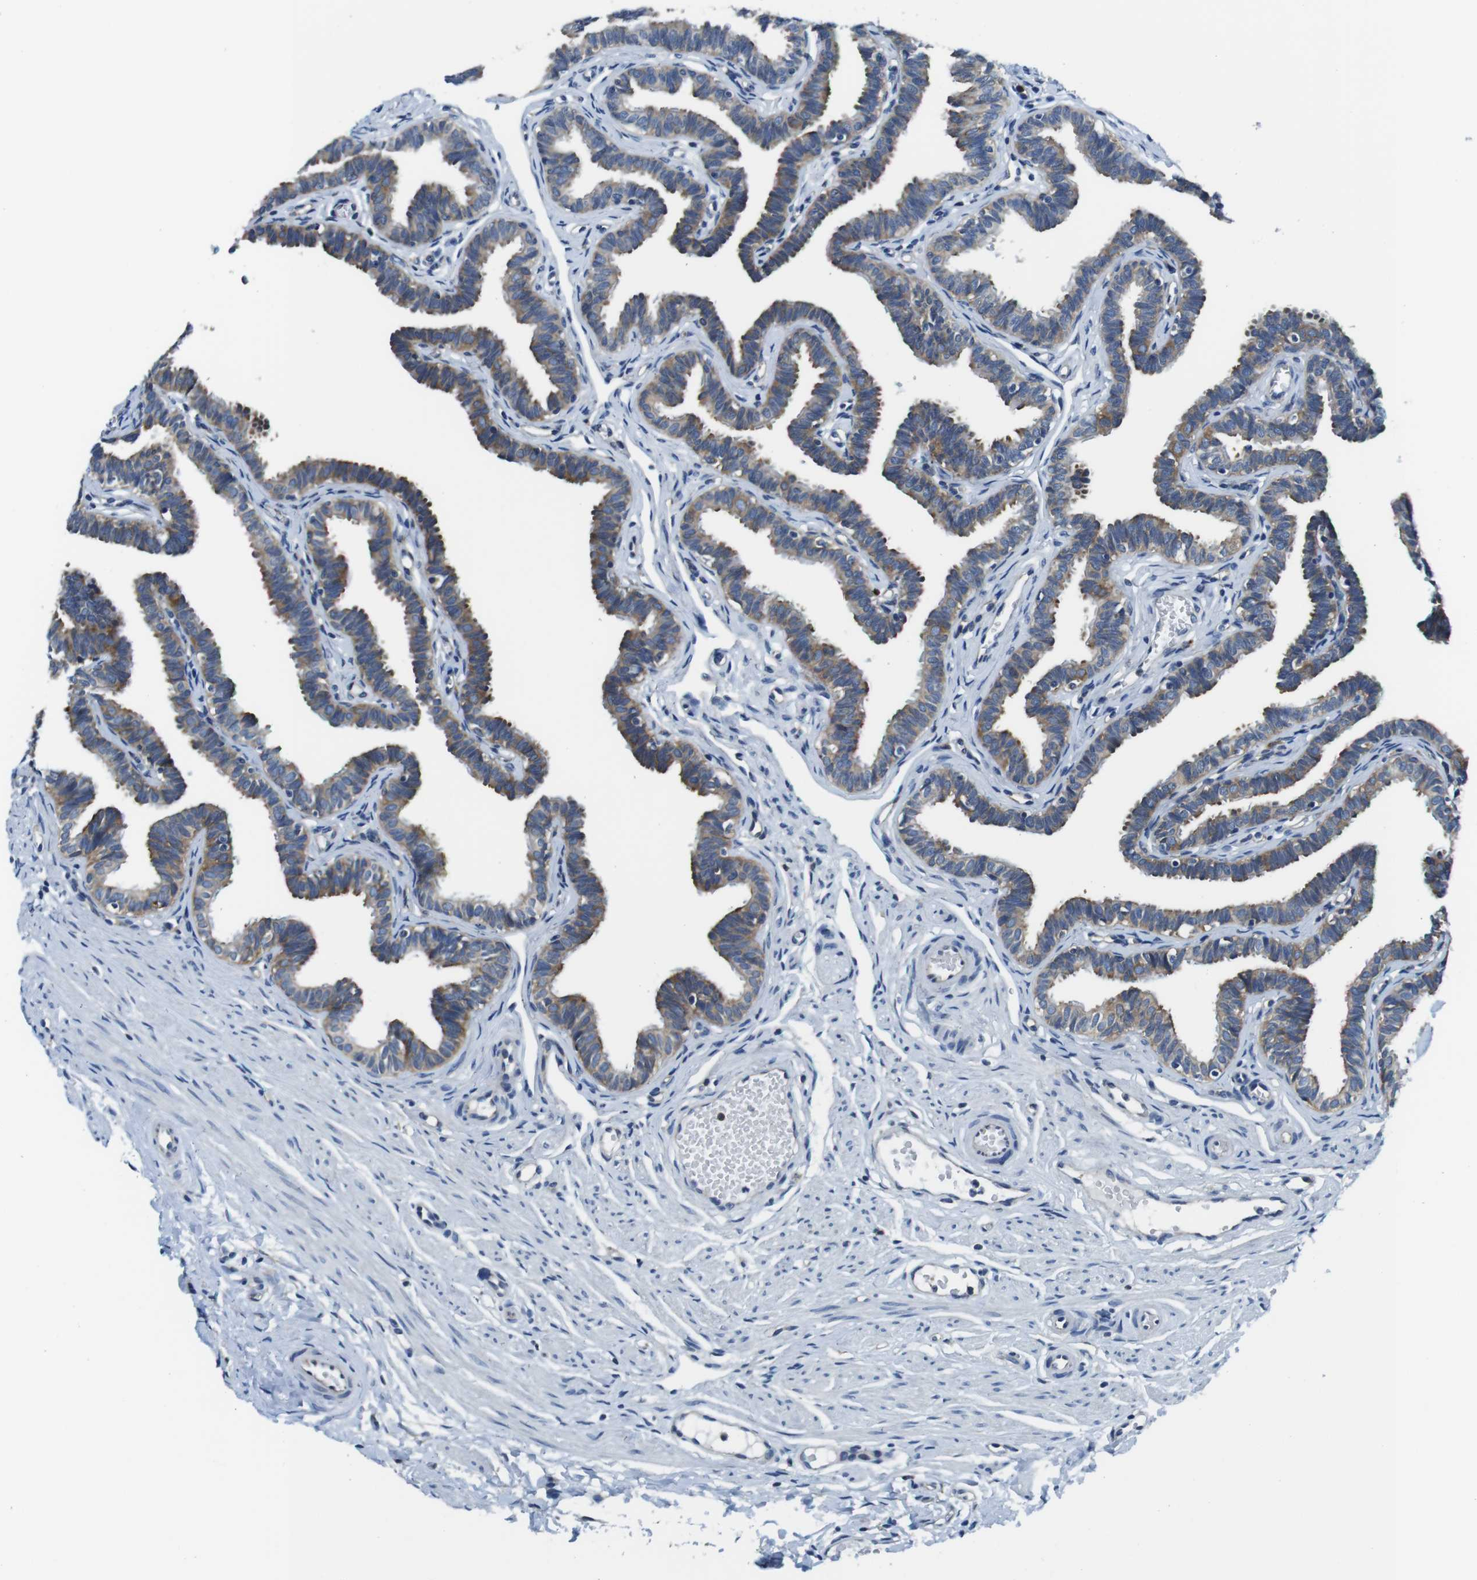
{"staining": {"intensity": "moderate", "quantity": ">75%", "location": "cytoplasmic/membranous"}, "tissue": "fallopian tube", "cell_type": "Glandular cells", "image_type": "normal", "snomed": [{"axis": "morphology", "description": "Normal tissue, NOS"}, {"axis": "topography", "description": "Fallopian tube"}, {"axis": "topography", "description": "Ovary"}], "caption": "Immunohistochemical staining of benign human fallopian tube reveals medium levels of moderate cytoplasmic/membranous expression in about >75% of glandular cells. Nuclei are stained in blue.", "gene": "EIF2B5", "patient": {"sex": "female", "age": 23}}